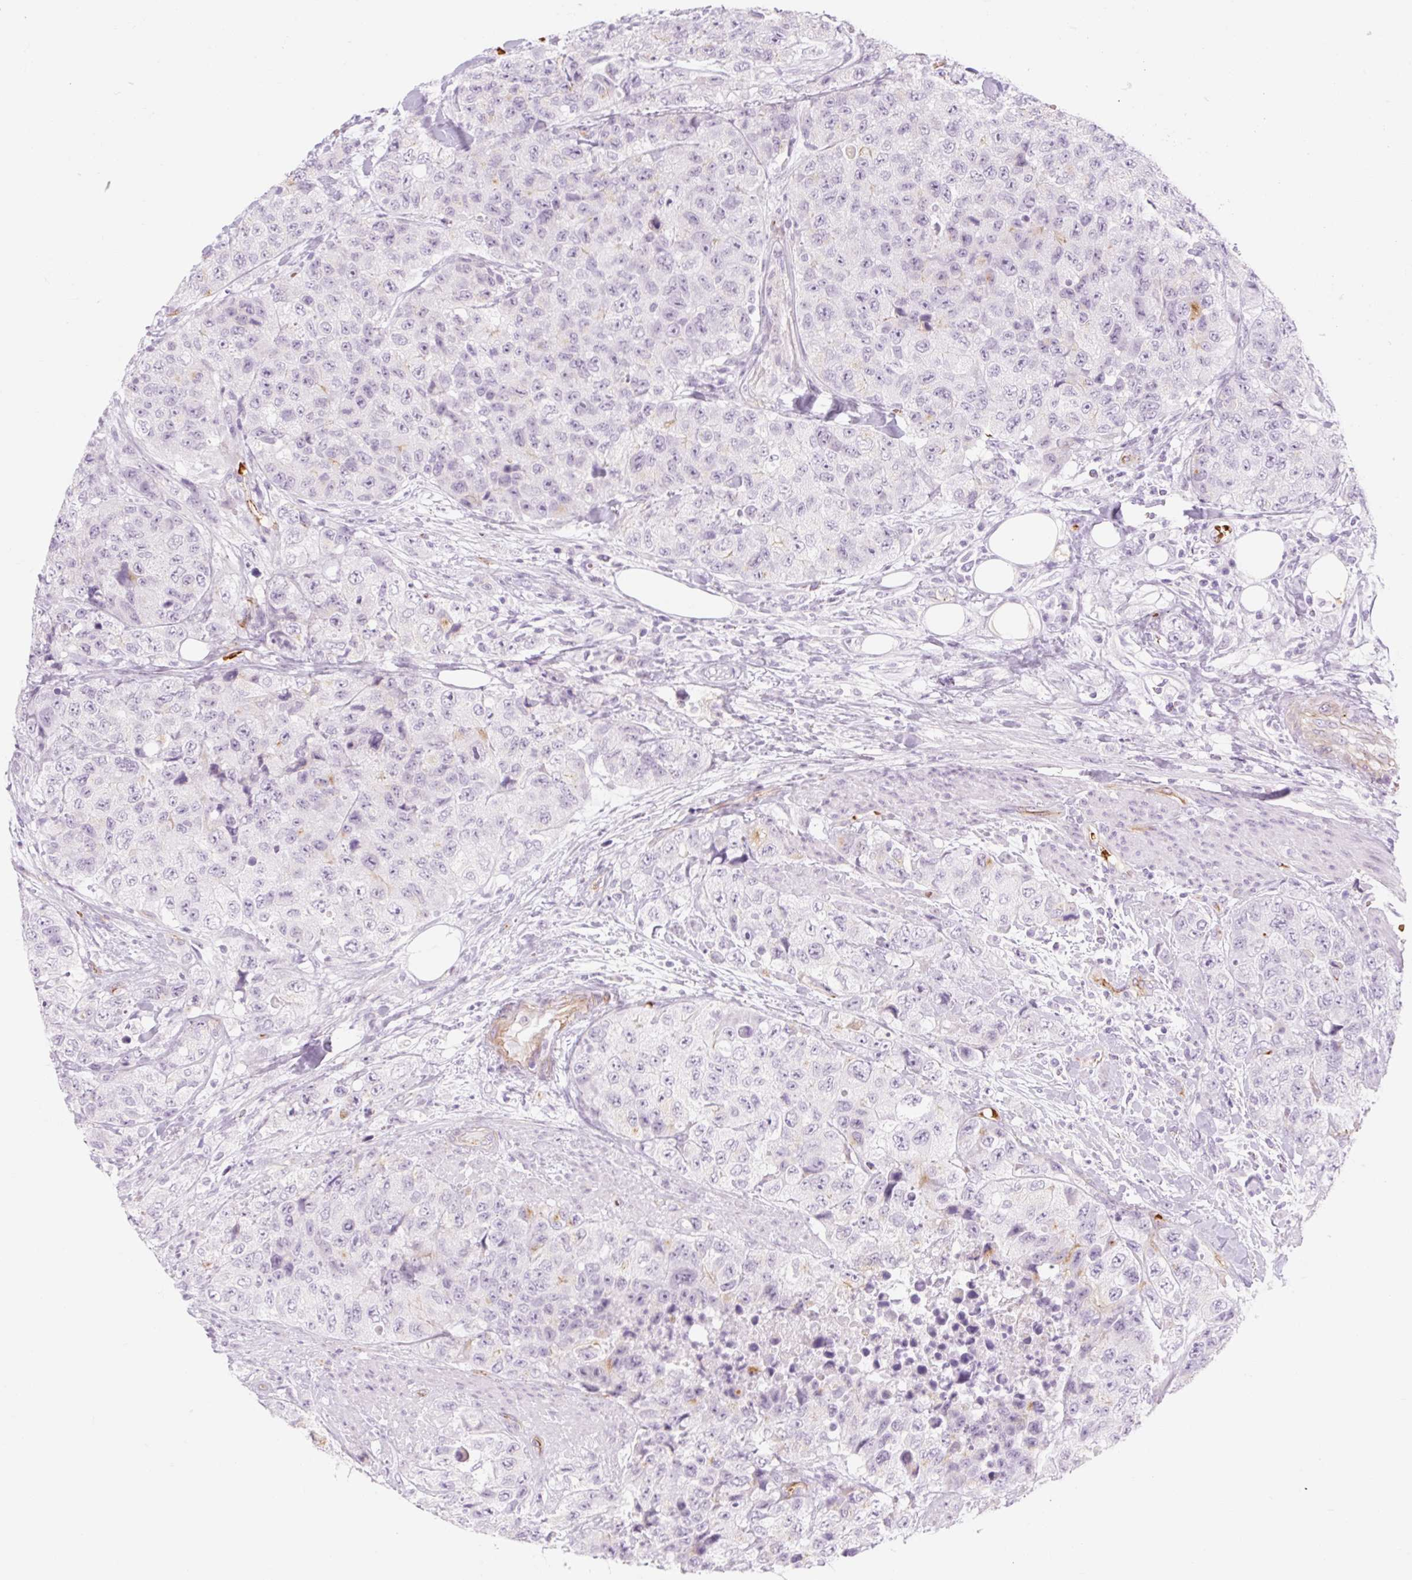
{"staining": {"intensity": "negative", "quantity": "none", "location": "none"}, "tissue": "urothelial cancer", "cell_type": "Tumor cells", "image_type": "cancer", "snomed": [{"axis": "morphology", "description": "Urothelial carcinoma, High grade"}, {"axis": "topography", "description": "Urinary bladder"}], "caption": "High-grade urothelial carcinoma stained for a protein using IHC reveals no expression tumor cells.", "gene": "TAF1L", "patient": {"sex": "female", "age": 78}}